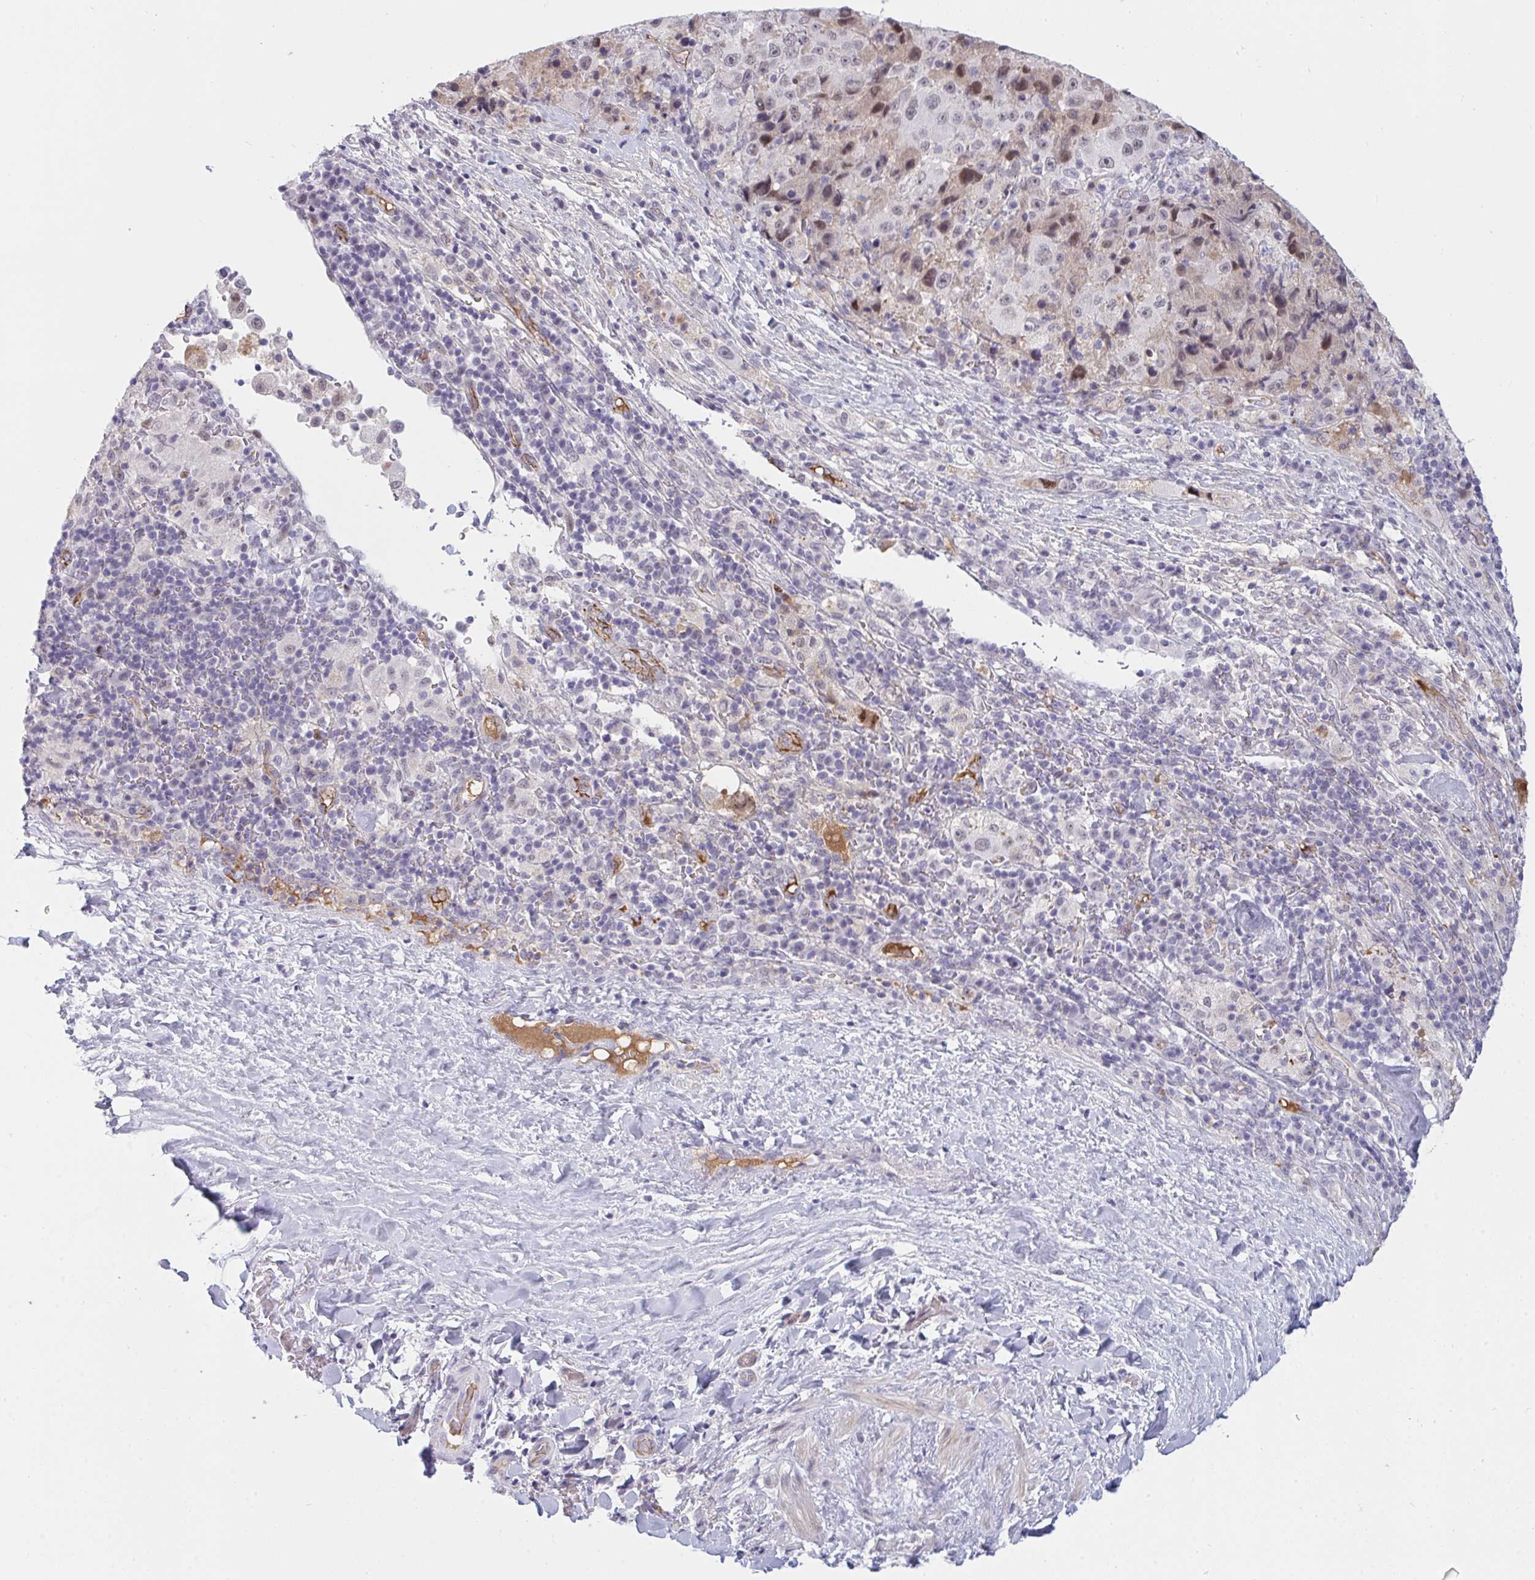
{"staining": {"intensity": "moderate", "quantity": "<25%", "location": "nuclear"}, "tissue": "melanoma", "cell_type": "Tumor cells", "image_type": "cancer", "snomed": [{"axis": "morphology", "description": "Malignant melanoma, Metastatic site"}, {"axis": "topography", "description": "Lymph node"}], "caption": "A photomicrograph of human malignant melanoma (metastatic site) stained for a protein demonstrates moderate nuclear brown staining in tumor cells. (brown staining indicates protein expression, while blue staining denotes nuclei).", "gene": "DSCAML1", "patient": {"sex": "male", "age": 62}}